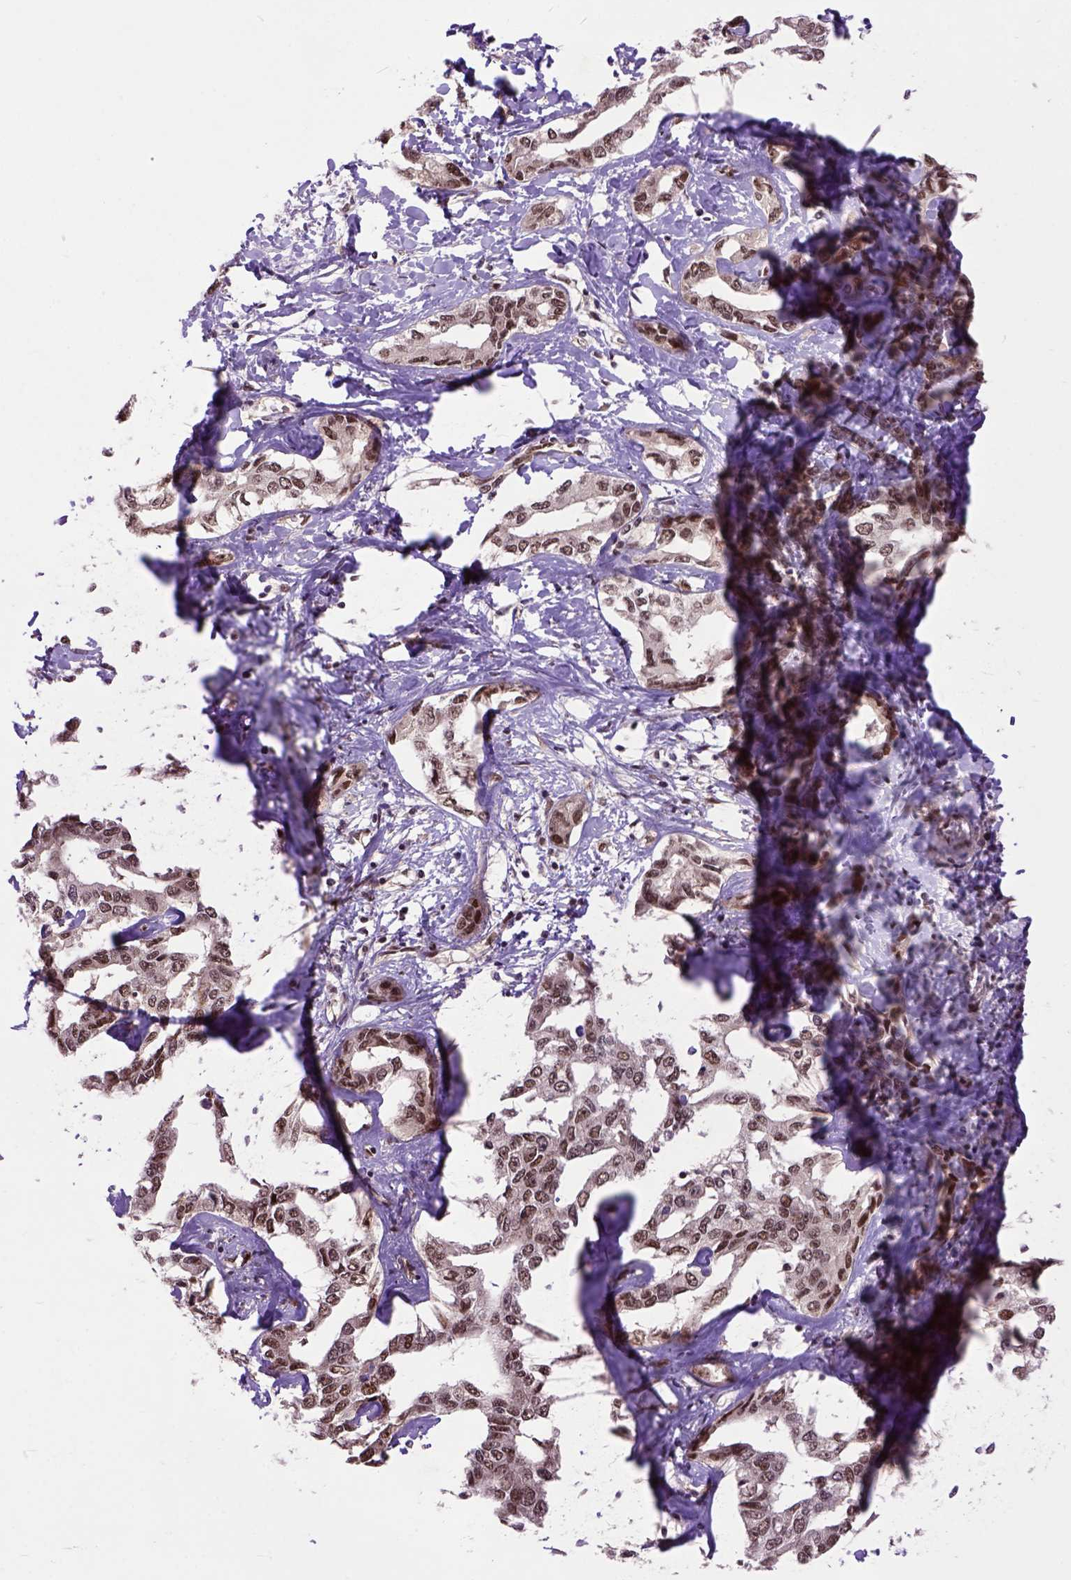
{"staining": {"intensity": "moderate", "quantity": ">75%", "location": "nuclear"}, "tissue": "liver cancer", "cell_type": "Tumor cells", "image_type": "cancer", "snomed": [{"axis": "morphology", "description": "Cholangiocarcinoma"}, {"axis": "topography", "description": "Liver"}], "caption": "Immunohistochemical staining of liver cancer shows medium levels of moderate nuclear protein positivity in about >75% of tumor cells.", "gene": "ZNF630", "patient": {"sex": "male", "age": 59}}